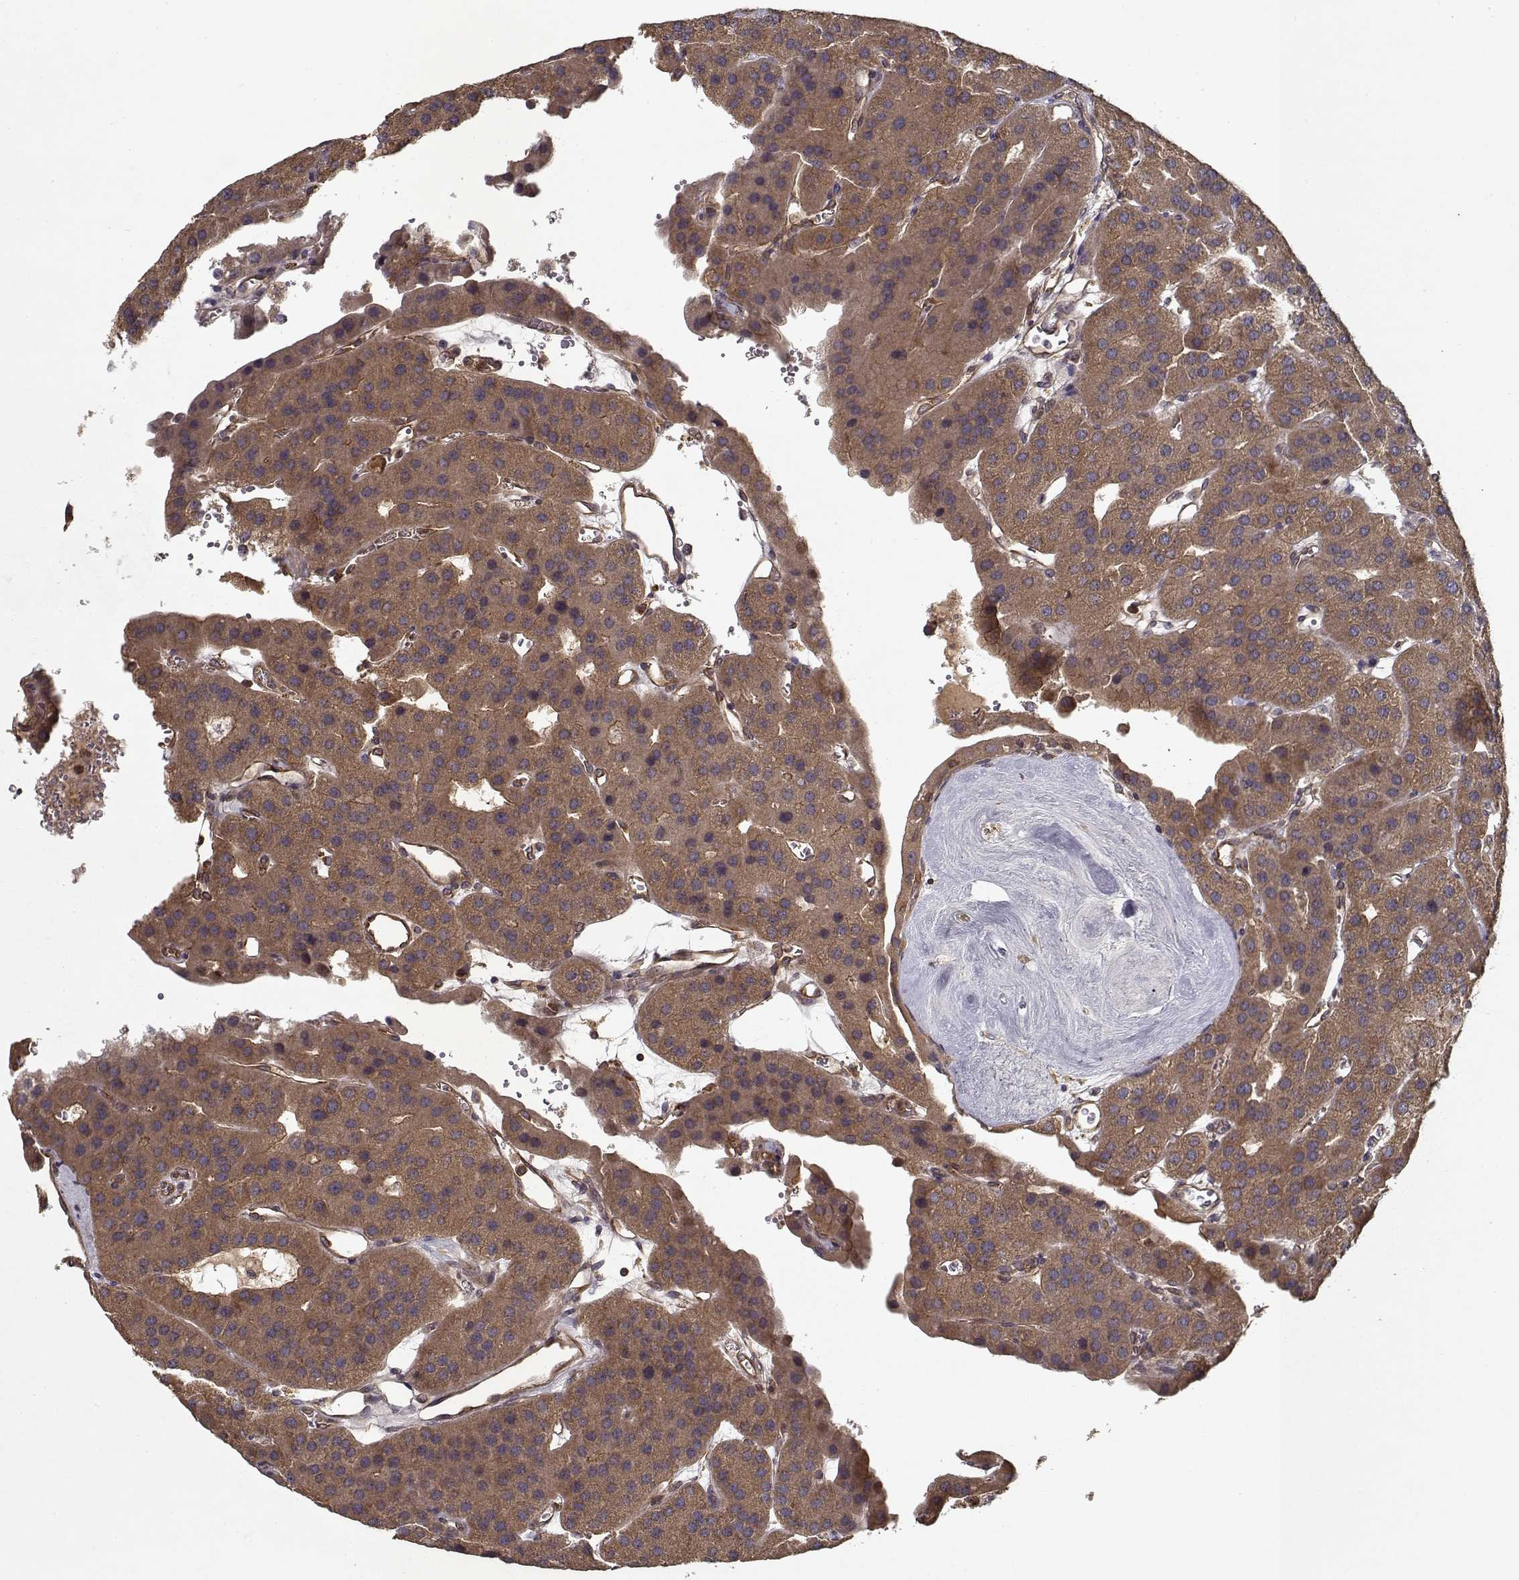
{"staining": {"intensity": "moderate", "quantity": ">75%", "location": "cytoplasmic/membranous"}, "tissue": "parathyroid gland", "cell_type": "Glandular cells", "image_type": "normal", "snomed": [{"axis": "morphology", "description": "Normal tissue, NOS"}, {"axis": "morphology", "description": "Adenoma, NOS"}, {"axis": "topography", "description": "Parathyroid gland"}], "caption": "Protein expression analysis of benign human parathyroid gland reveals moderate cytoplasmic/membranous expression in about >75% of glandular cells. Immunohistochemistry (ihc) stains the protein of interest in brown and the nuclei are stained blue.", "gene": "PPP1R12A", "patient": {"sex": "female", "age": 86}}